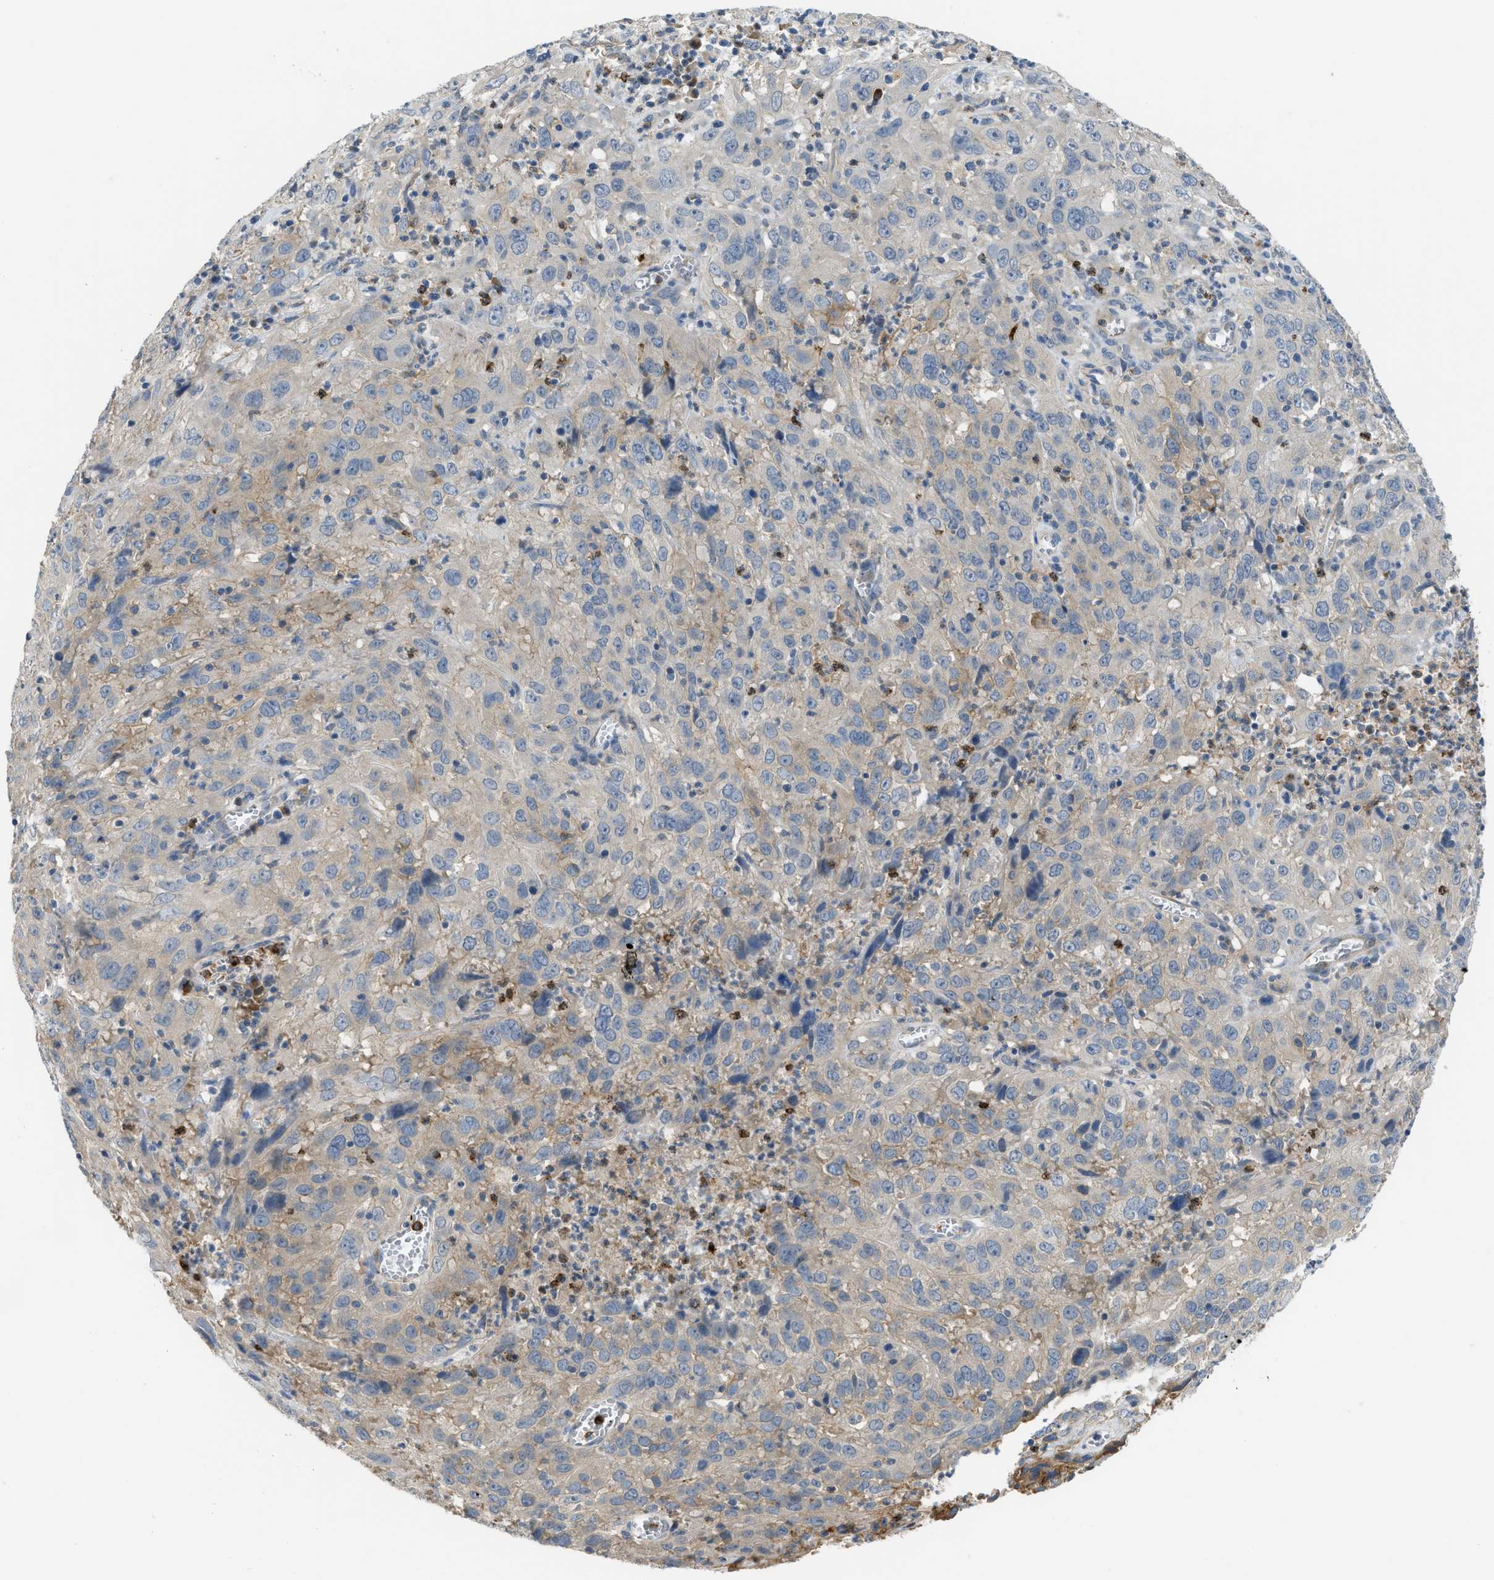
{"staining": {"intensity": "weak", "quantity": "<25%", "location": "cytoplasmic/membranous"}, "tissue": "cervical cancer", "cell_type": "Tumor cells", "image_type": "cancer", "snomed": [{"axis": "morphology", "description": "Squamous cell carcinoma, NOS"}, {"axis": "topography", "description": "Cervix"}], "caption": "This histopathology image is of squamous cell carcinoma (cervical) stained with IHC to label a protein in brown with the nuclei are counter-stained blue. There is no staining in tumor cells. (Stains: DAB (3,3'-diaminobenzidine) IHC with hematoxylin counter stain, Microscopy: brightfield microscopy at high magnification).", "gene": "RHBDF2", "patient": {"sex": "female", "age": 32}}